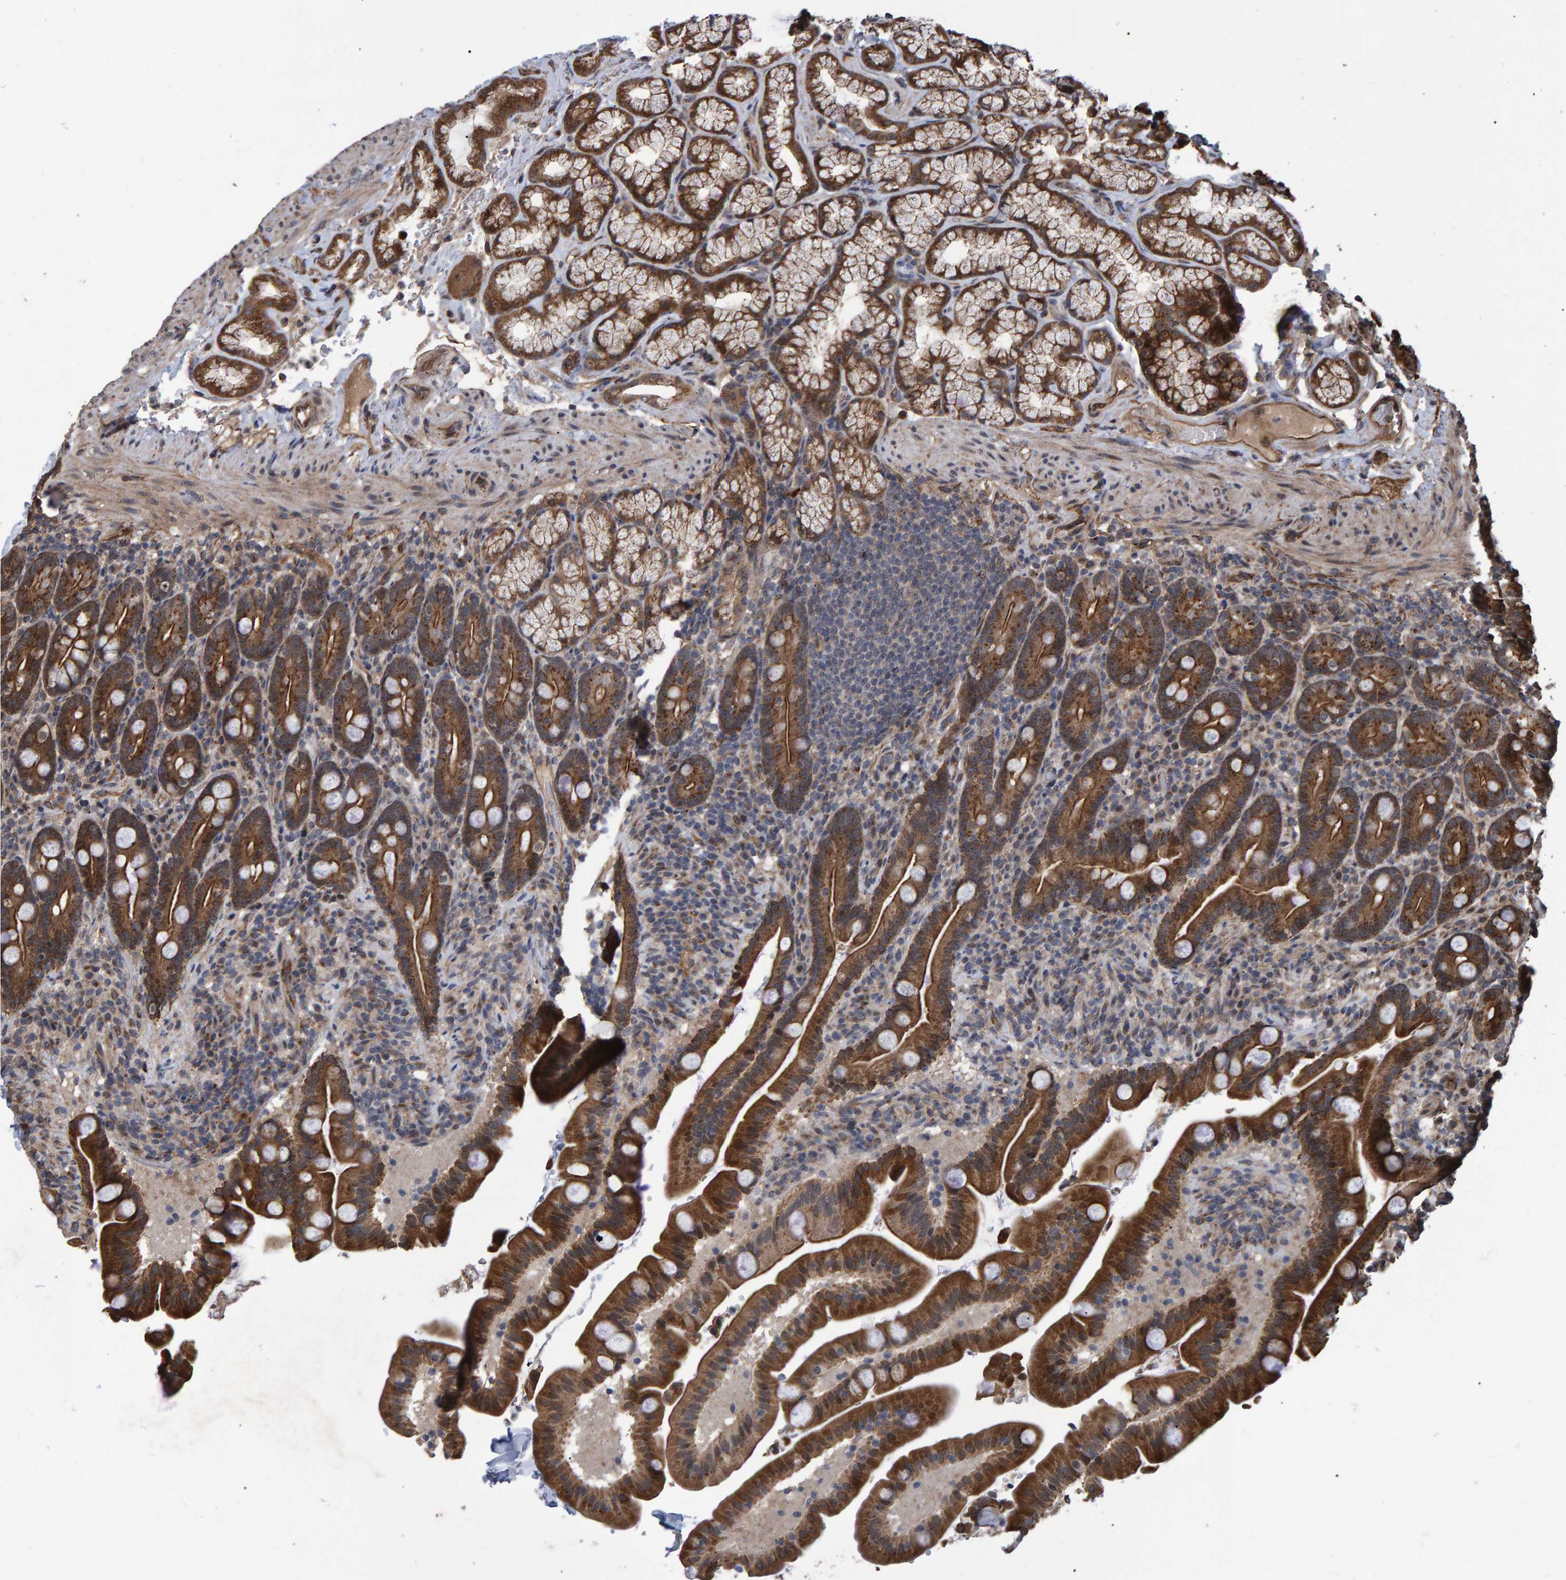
{"staining": {"intensity": "strong", "quantity": ">75%", "location": "cytoplasmic/membranous"}, "tissue": "duodenum", "cell_type": "Glandular cells", "image_type": "normal", "snomed": [{"axis": "morphology", "description": "Normal tissue, NOS"}, {"axis": "topography", "description": "Duodenum"}], "caption": "A high amount of strong cytoplasmic/membranous staining is appreciated in approximately >75% of glandular cells in benign duodenum. (DAB IHC with brightfield microscopy, high magnification).", "gene": "TRIM68", "patient": {"sex": "male", "age": 54}}